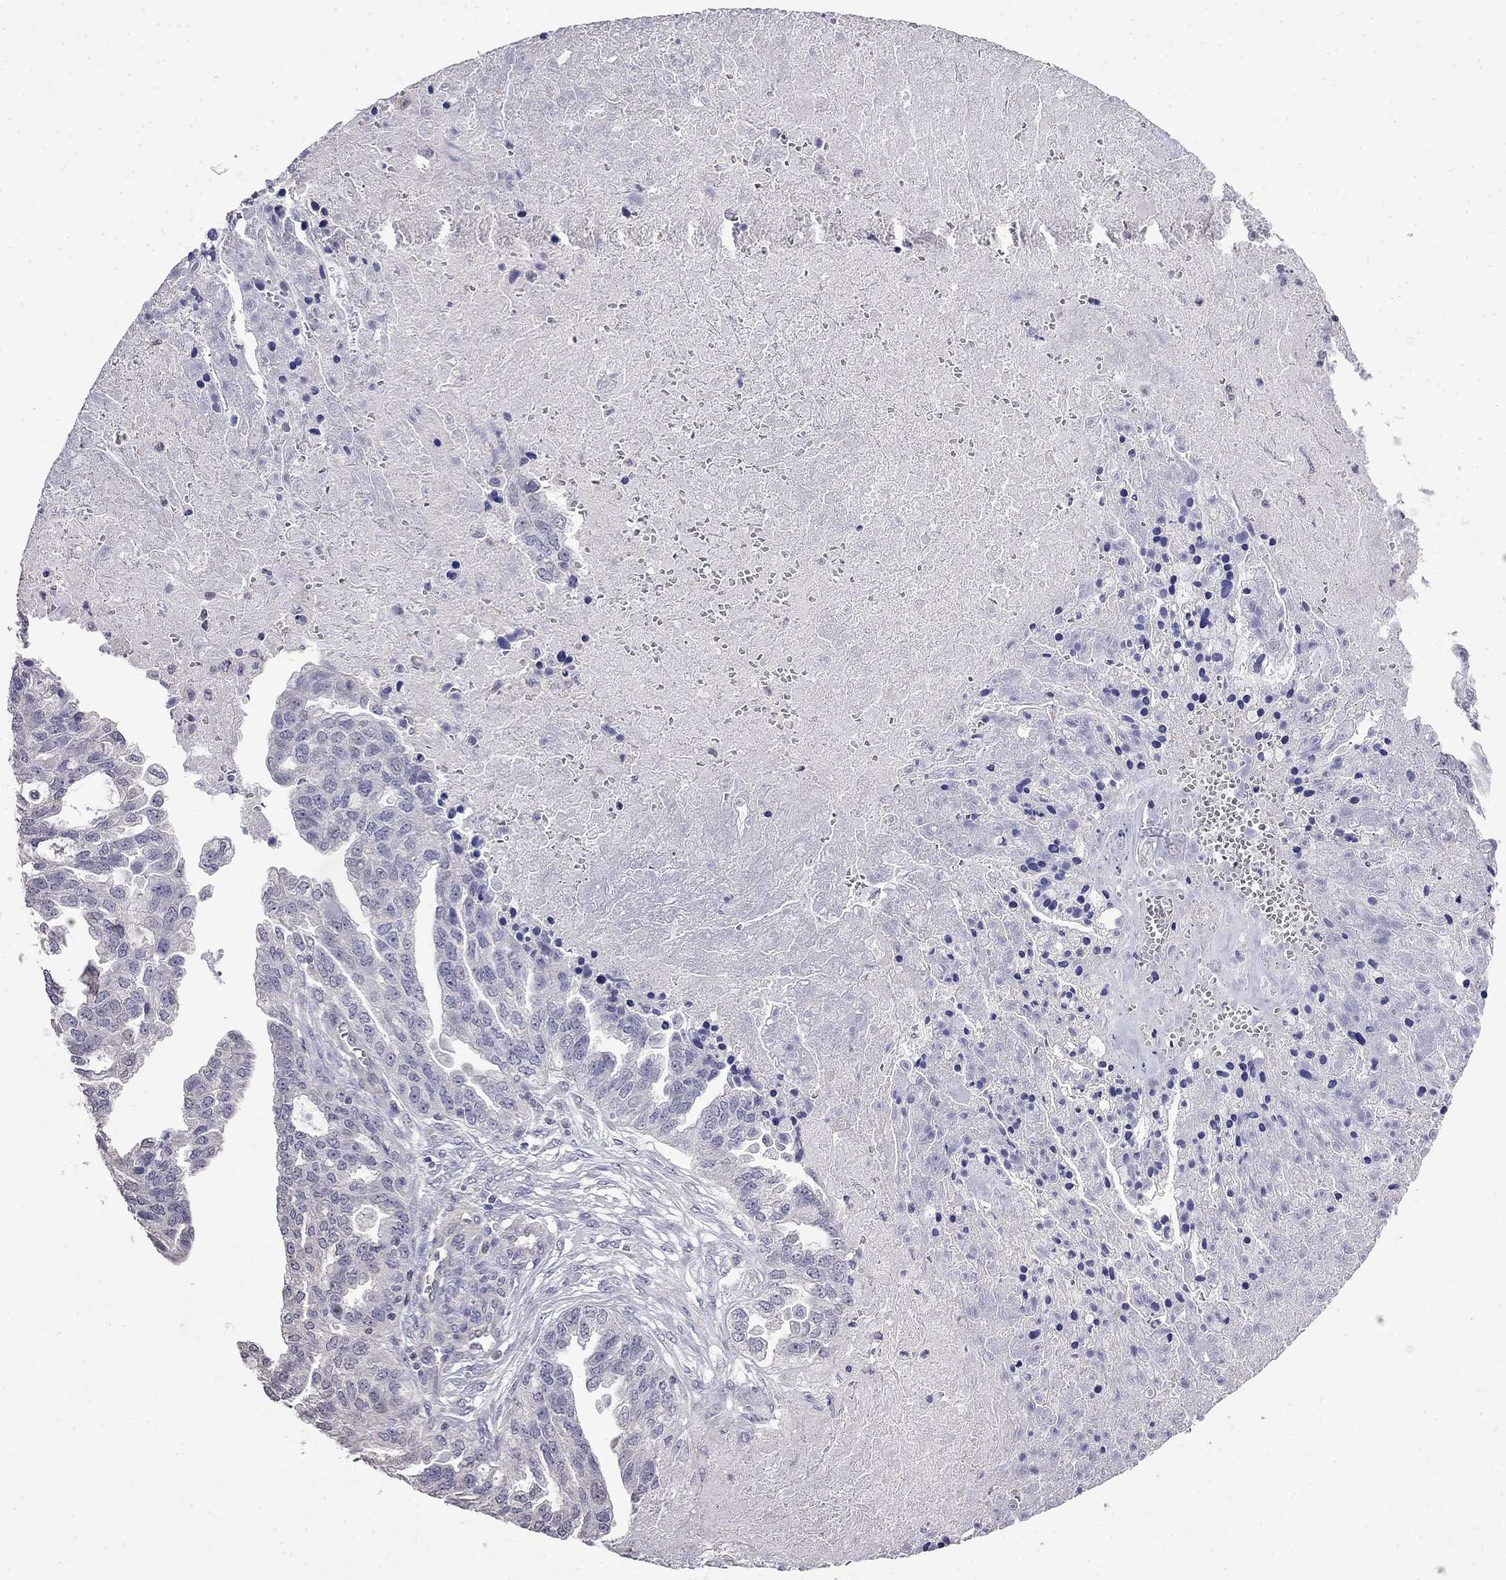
{"staining": {"intensity": "negative", "quantity": "none", "location": "none"}, "tissue": "ovarian cancer", "cell_type": "Tumor cells", "image_type": "cancer", "snomed": [{"axis": "morphology", "description": "Cystadenocarcinoma, serous, NOS"}, {"axis": "topography", "description": "Ovary"}], "caption": "A photomicrograph of ovarian serous cystadenocarcinoma stained for a protein exhibits no brown staining in tumor cells.", "gene": "GUCA1B", "patient": {"sex": "female", "age": 51}}